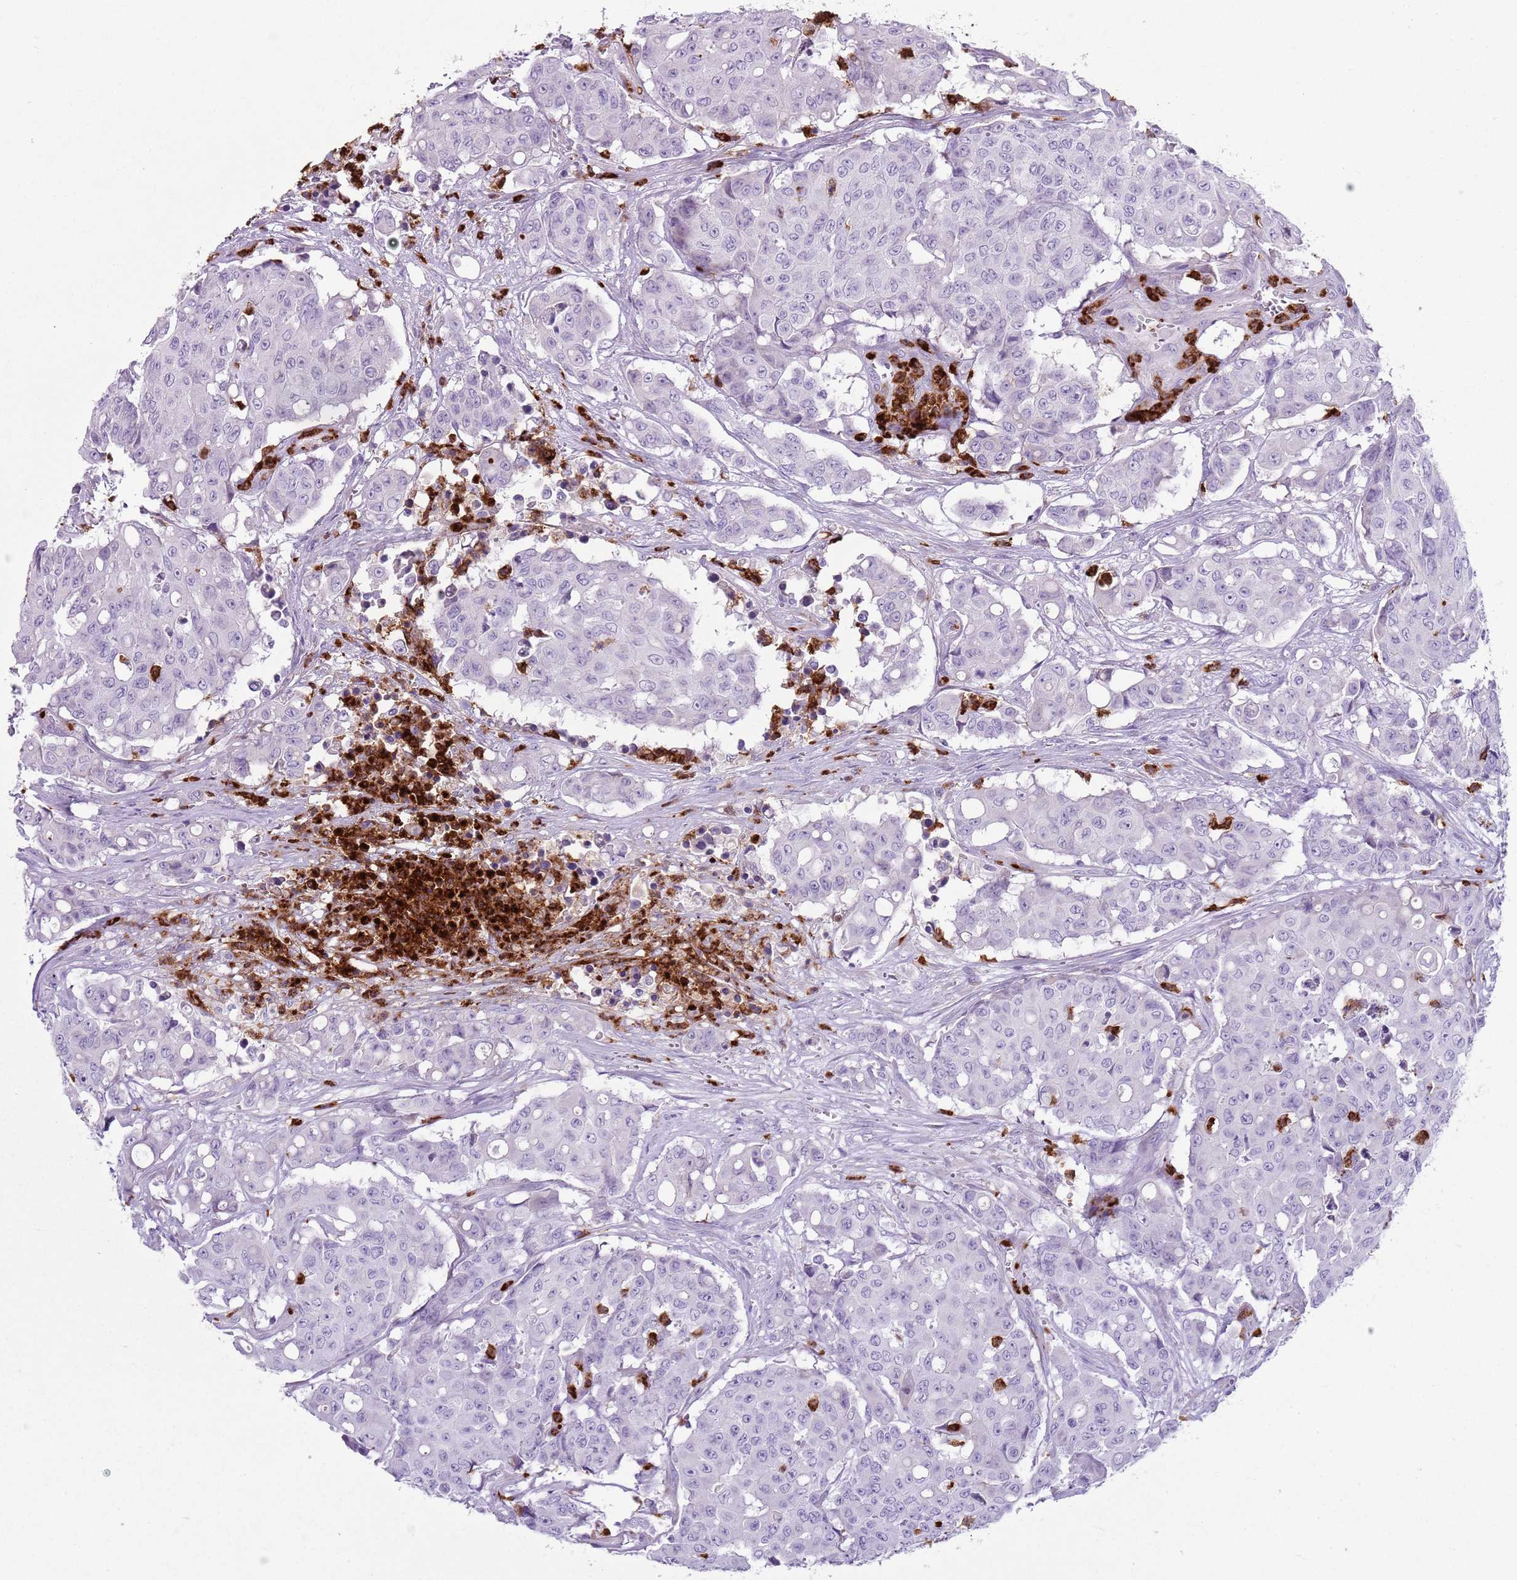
{"staining": {"intensity": "negative", "quantity": "none", "location": "none"}, "tissue": "colorectal cancer", "cell_type": "Tumor cells", "image_type": "cancer", "snomed": [{"axis": "morphology", "description": "Adenocarcinoma, NOS"}, {"axis": "topography", "description": "Colon"}], "caption": "Immunohistochemistry (IHC) histopathology image of human colorectal adenocarcinoma stained for a protein (brown), which displays no expression in tumor cells.", "gene": "CD177", "patient": {"sex": "male", "age": 51}}